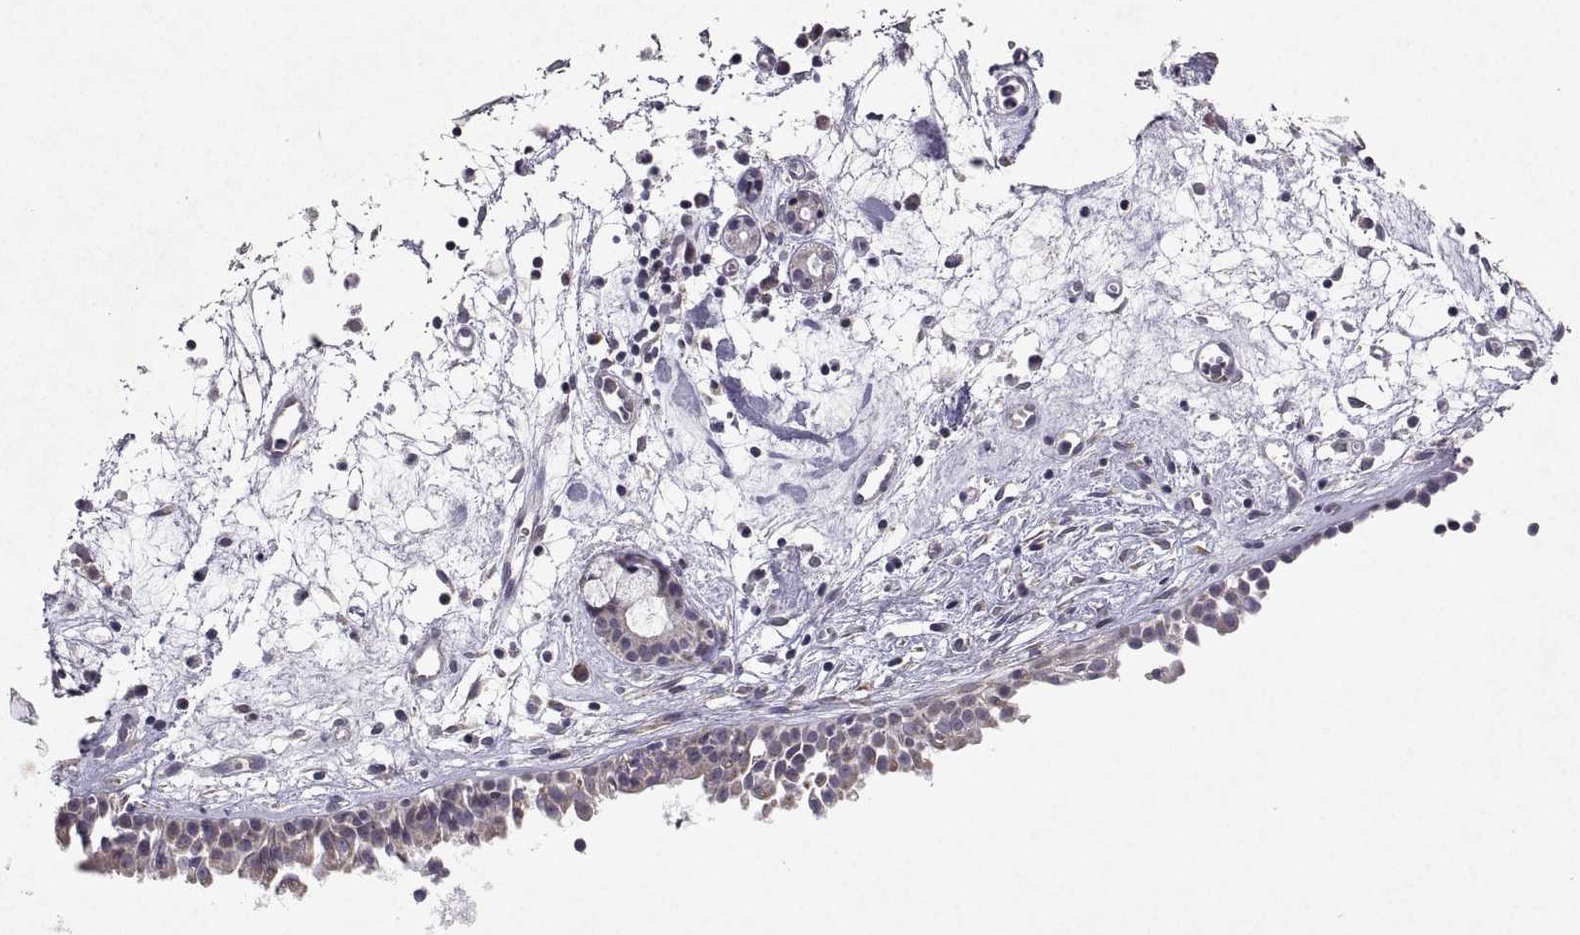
{"staining": {"intensity": "moderate", "quantity": "25%-75%", "location": "cytoplasmic/membranous"}, "tissue": "nasopharynx", "cell_type": "Respiratory epithelial cells", "image_type": "normal", "snomed": [{"axis": "morphology", "description": "Normal tissue, NOS"}, {"axis": "topography", "description": "Nasopharynx"}], "caption": "Protein staining of normal nasopharynx reveals moderate cytoplasmic/membranous staining in approximately 25%-75% of respiratory epithelial cells. (Stains: DAB (3,3'-diaminobenzidine) in brown, nuclei in blue, Microscopy: brightfield microscopy at high magnification).", "gene": "MANBAL", "patient": {"sex": "male", "age": 61}}